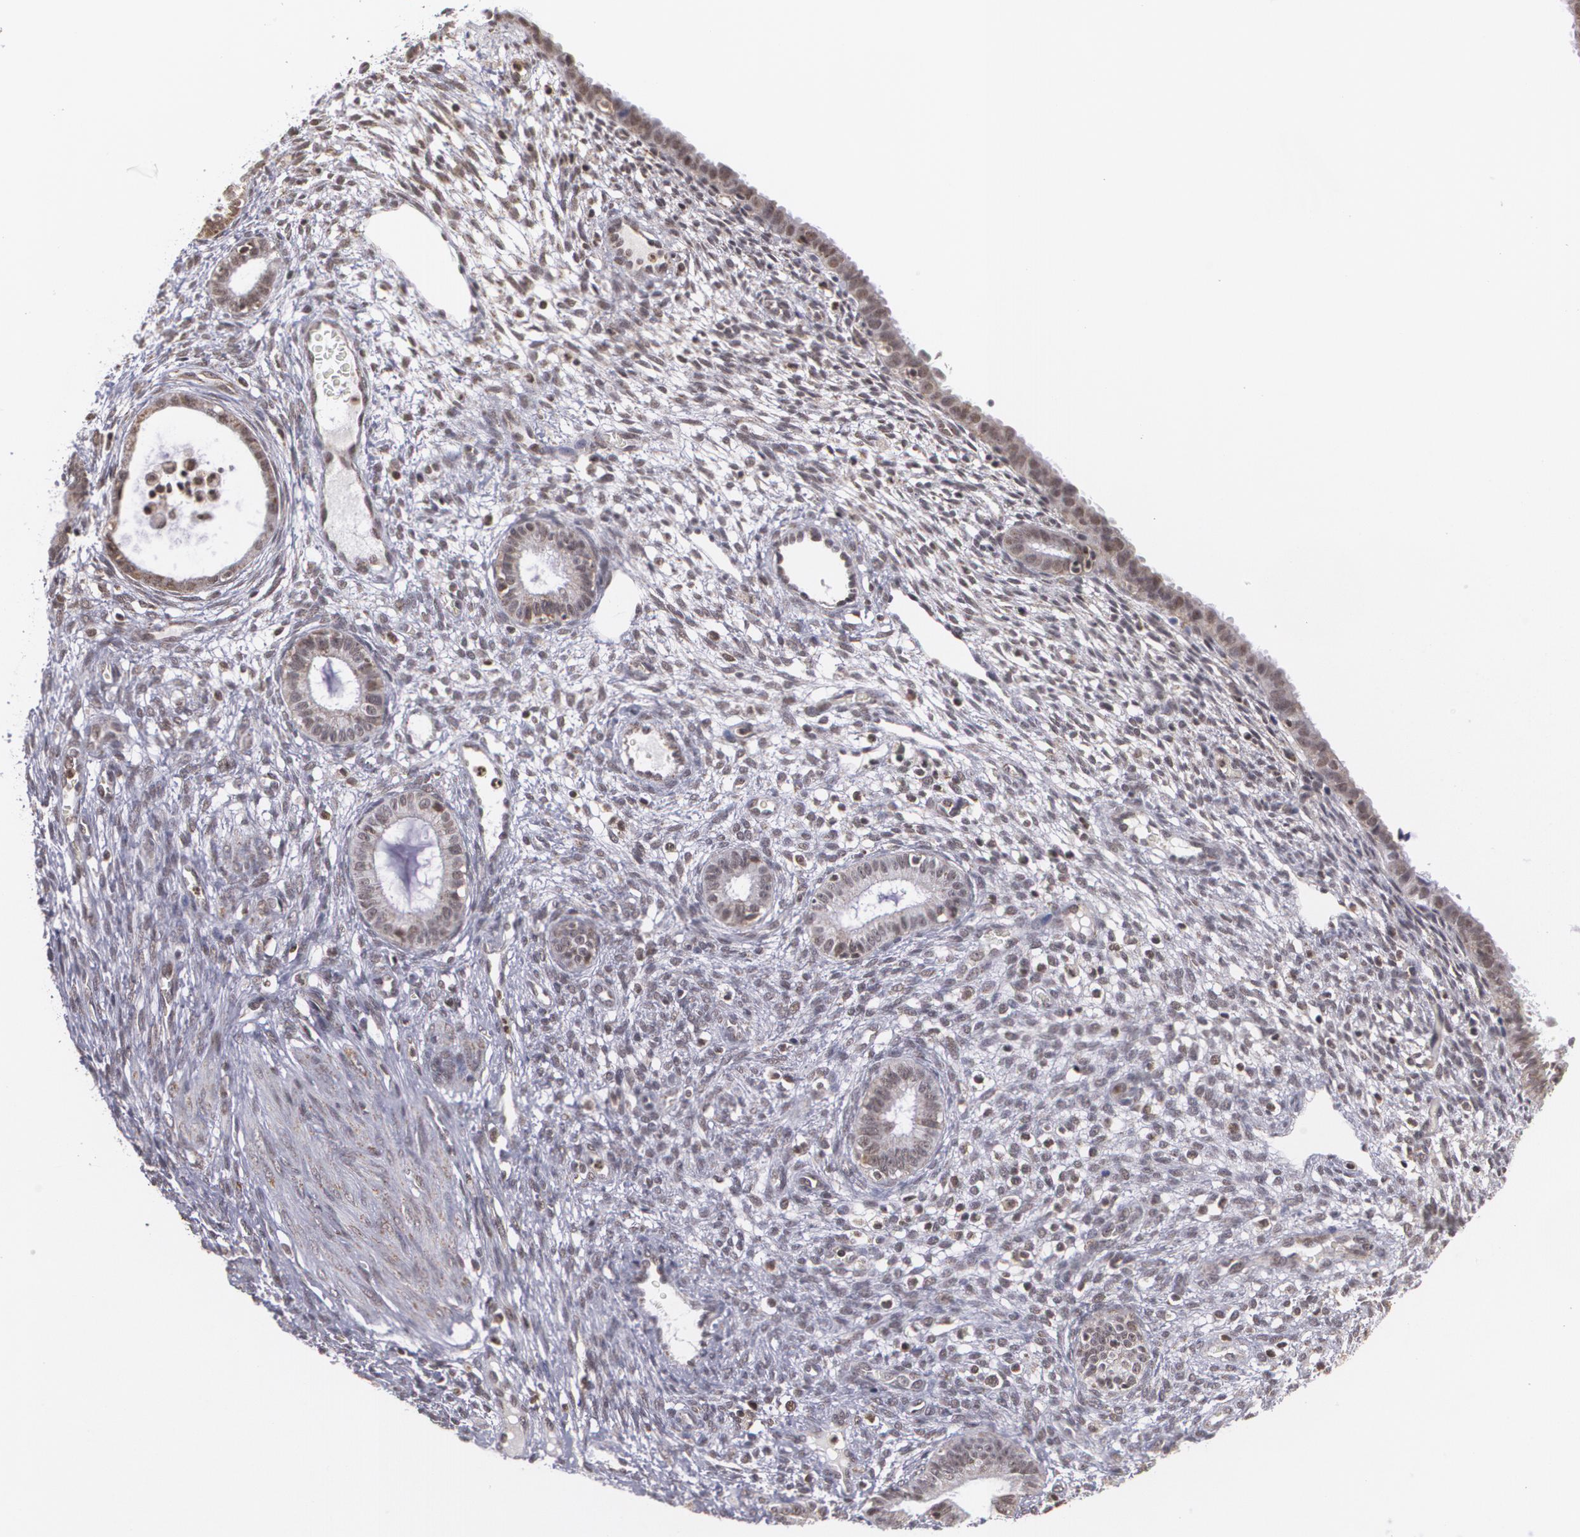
{"staining": {"intensity": "weak", "quantity": ">75%", "location": "nuclear"}, "tissue": "endometrium", "cell_type": "Cells in endometrial stroma", "image_type": "normal", "snomed": [{"axis": "morphology", "description": "Normal tissue, NOS"}, {"axis": "topography", "description": "Endometrium"}], "caption": "The immunohistochemical stain labels weak nuclear staining in cells in endometrial stroma of unremarkable endometrium. (Brightfield microscopy of DAB IHC at high magnification).", "gene": "MXD1", "patient": {"sex": "female", "age": 72}}